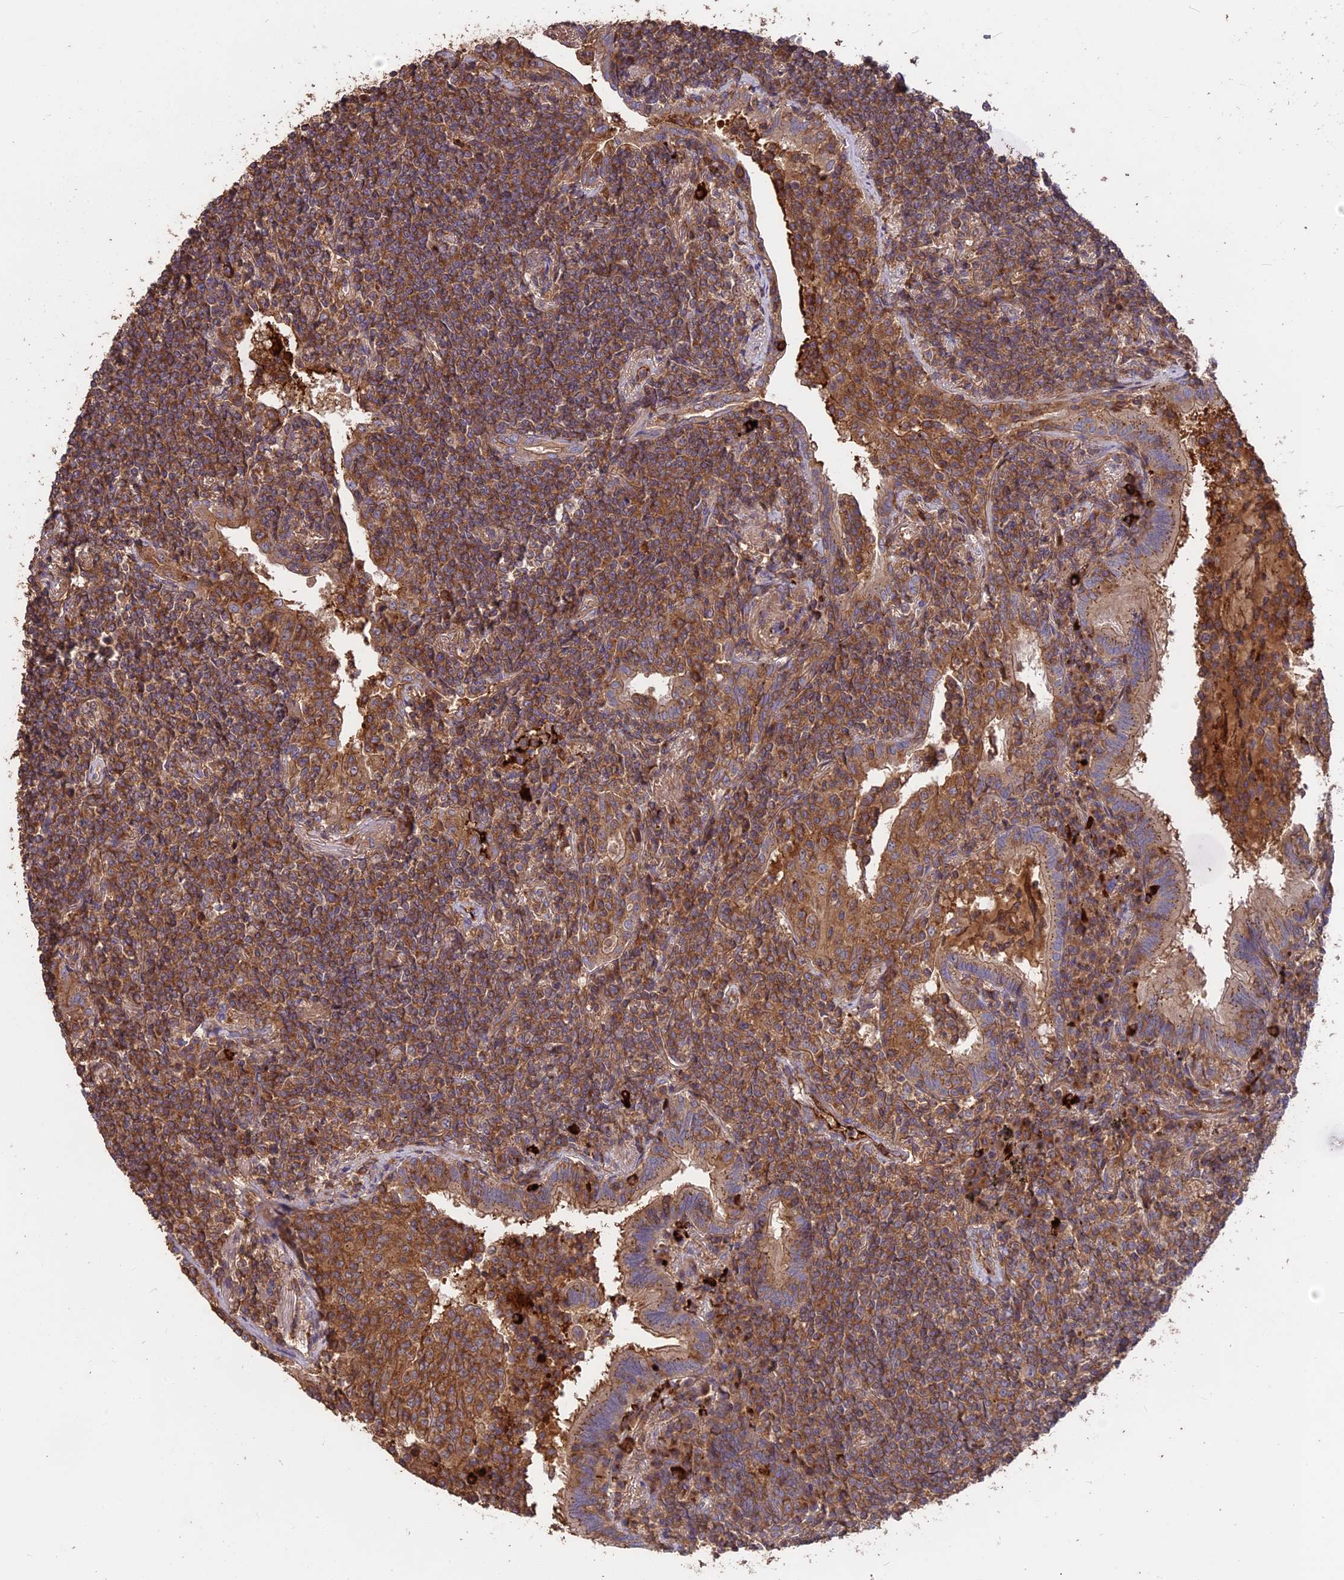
{"staining": {"intensity": "moderate", "quantity": ">75%", "location": "cytoplasmic/membranous"}, "tissue": "lymphoma", "cell_type": "Tumor cells", "image_type": "cancer", "snomed": [{"axis": "morphology", "description": "Malignant lymphoma, non-Hodgkin's type, Low grade"}, {"axis": "topography", "description": "Lung"}], "caption": "Protein positivity by immunohistochemistry displays moderate cytoplasmic/membranous positivity in about >75% of tumor cells in malignant lymphoma, non-Hodgkin's type (low-grade).", "gene": "NUDT8", "patient": {"sex": "female", "age": 71}}